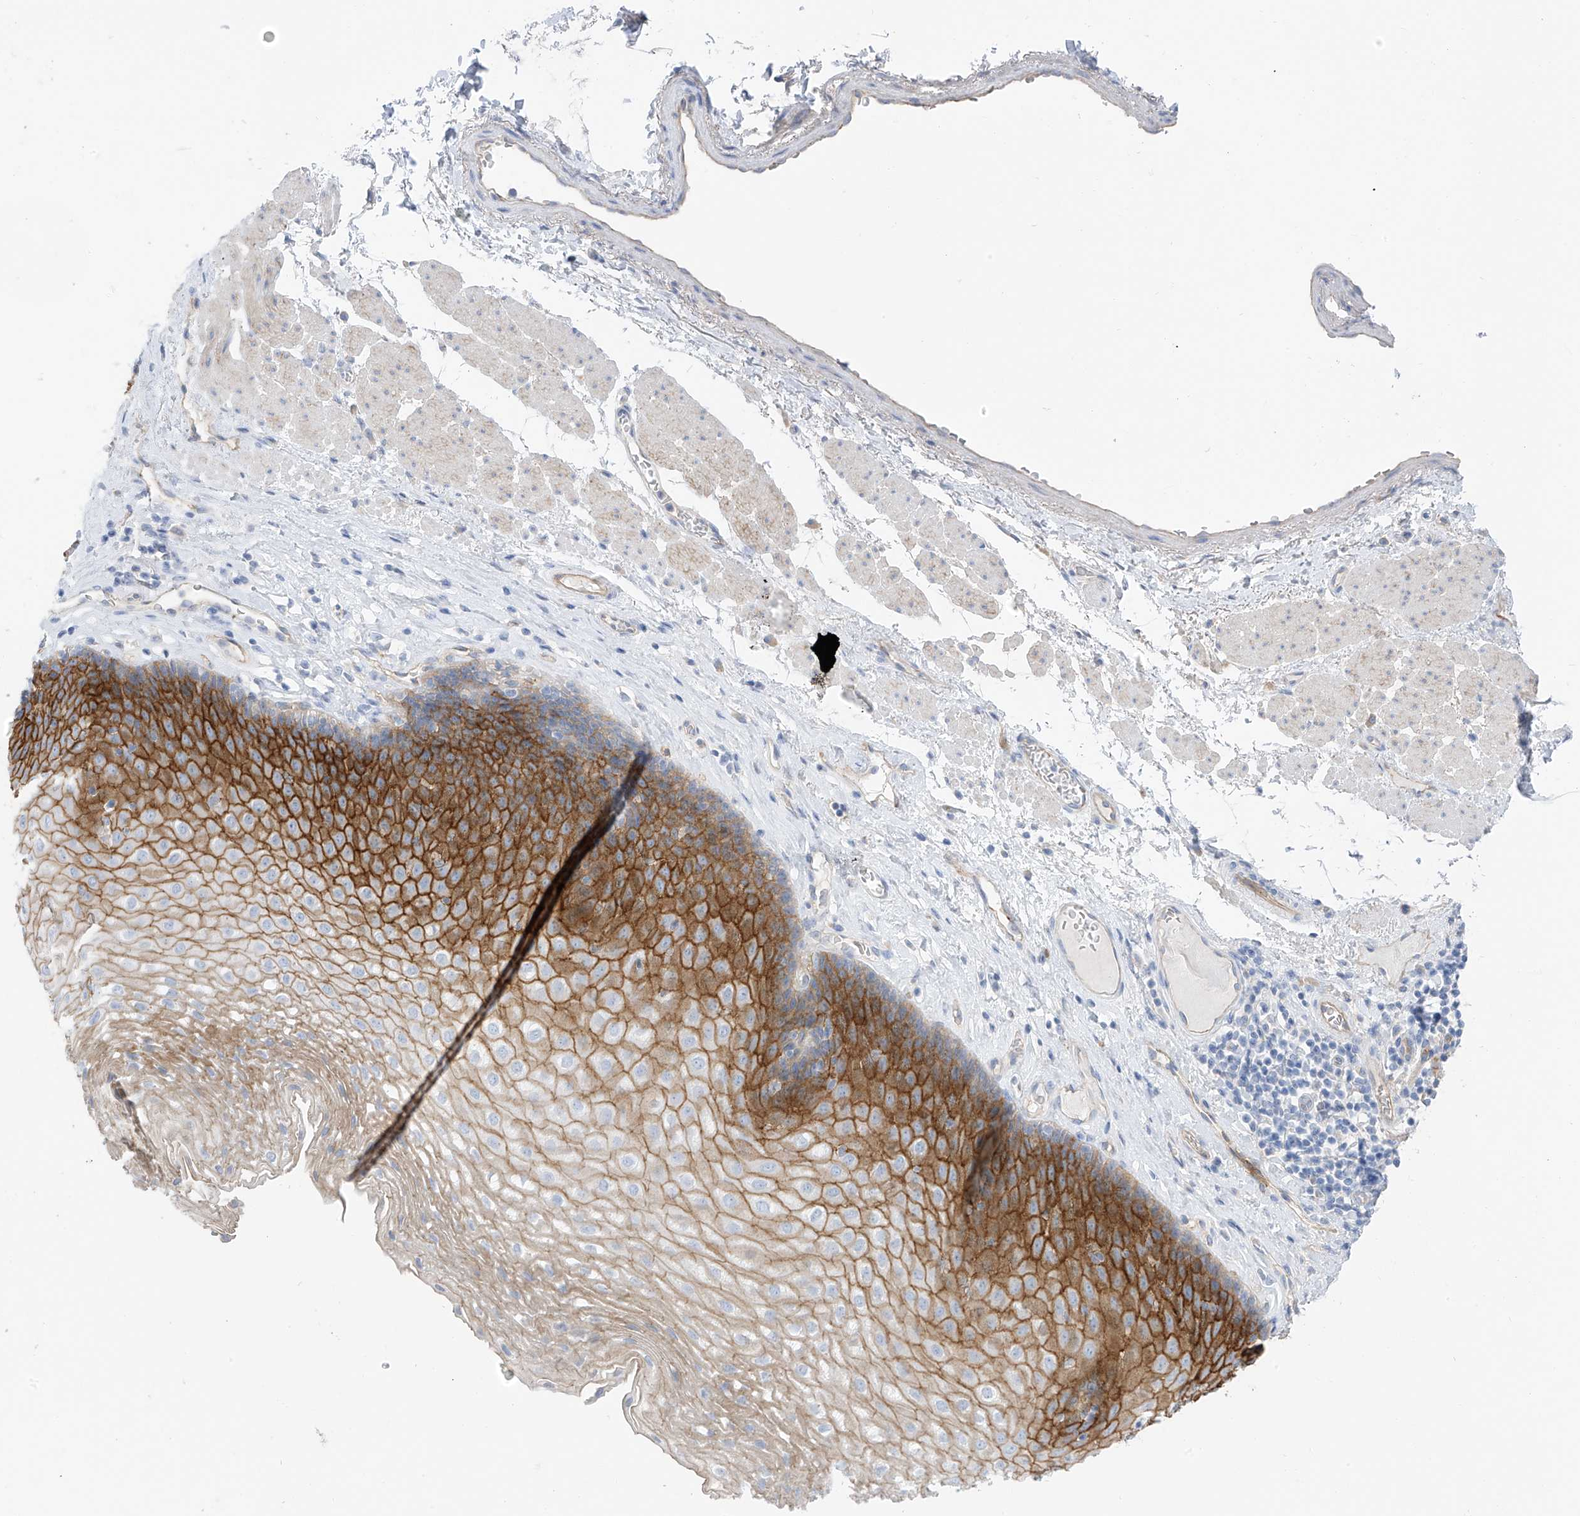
{"staining": {"intensity": "strong", "quantity": "25%-75%", "location": "cytoplasmic/membranous"}, "tissue": "esophagus", "cell_type": "Squamous epithelial cells", "image_type": "normal", "snomed": [{"axis": "morphology", "description": "Normal tissue, NOS"}, {"axis": "topography", "description": "Esophagus"}], "caption": "Immunohistochemistry micrograph of unremarkable esophagus: human esophagus stained using IHC shows high levels of strong protein expression localized specifically in the cytoplasmic/membranous of squamous epithelial cells, appearing as a cytoplasmic/membranous brown color.", "gene": "ITGA9", "patient": {"sex": "female", "age": 66}}